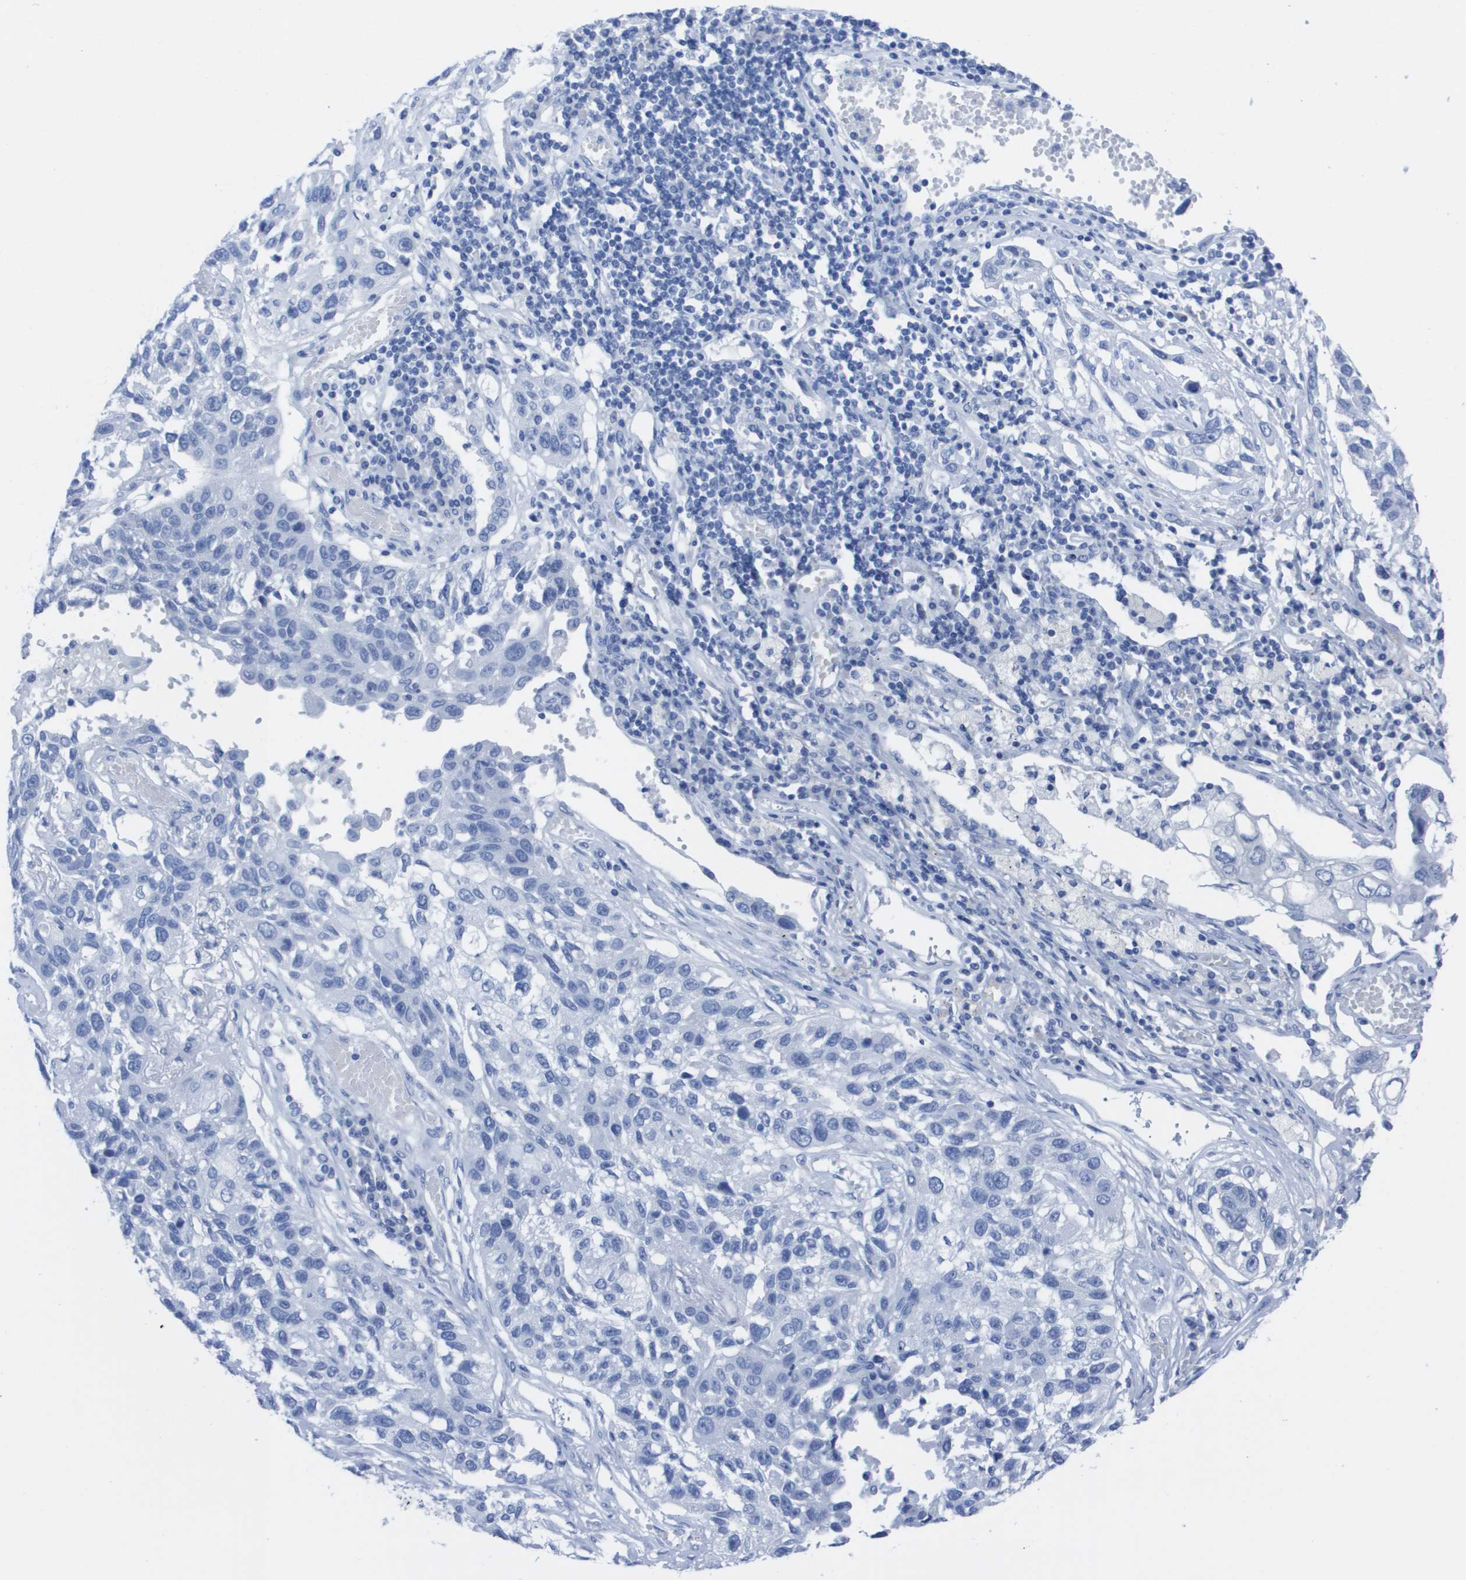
{"staining": {"intensity": "negative", "quantity": "none", "location": "none"}, "tissue": "lung cancer", "cell_type": "Tumor cells", "image_type": "cancer", "snomed": [{"axis": "morphology", "description": "Squamous cell carcinoma, NOS"}, {"axis": "topography", "description": "Lung"}], "caption": "Protein analysis of lung squamous cell carcinoma shows no significant expression in tumor cells.", "gene": "KCNA3", "patient": {"sex": "male", "age": 71}}